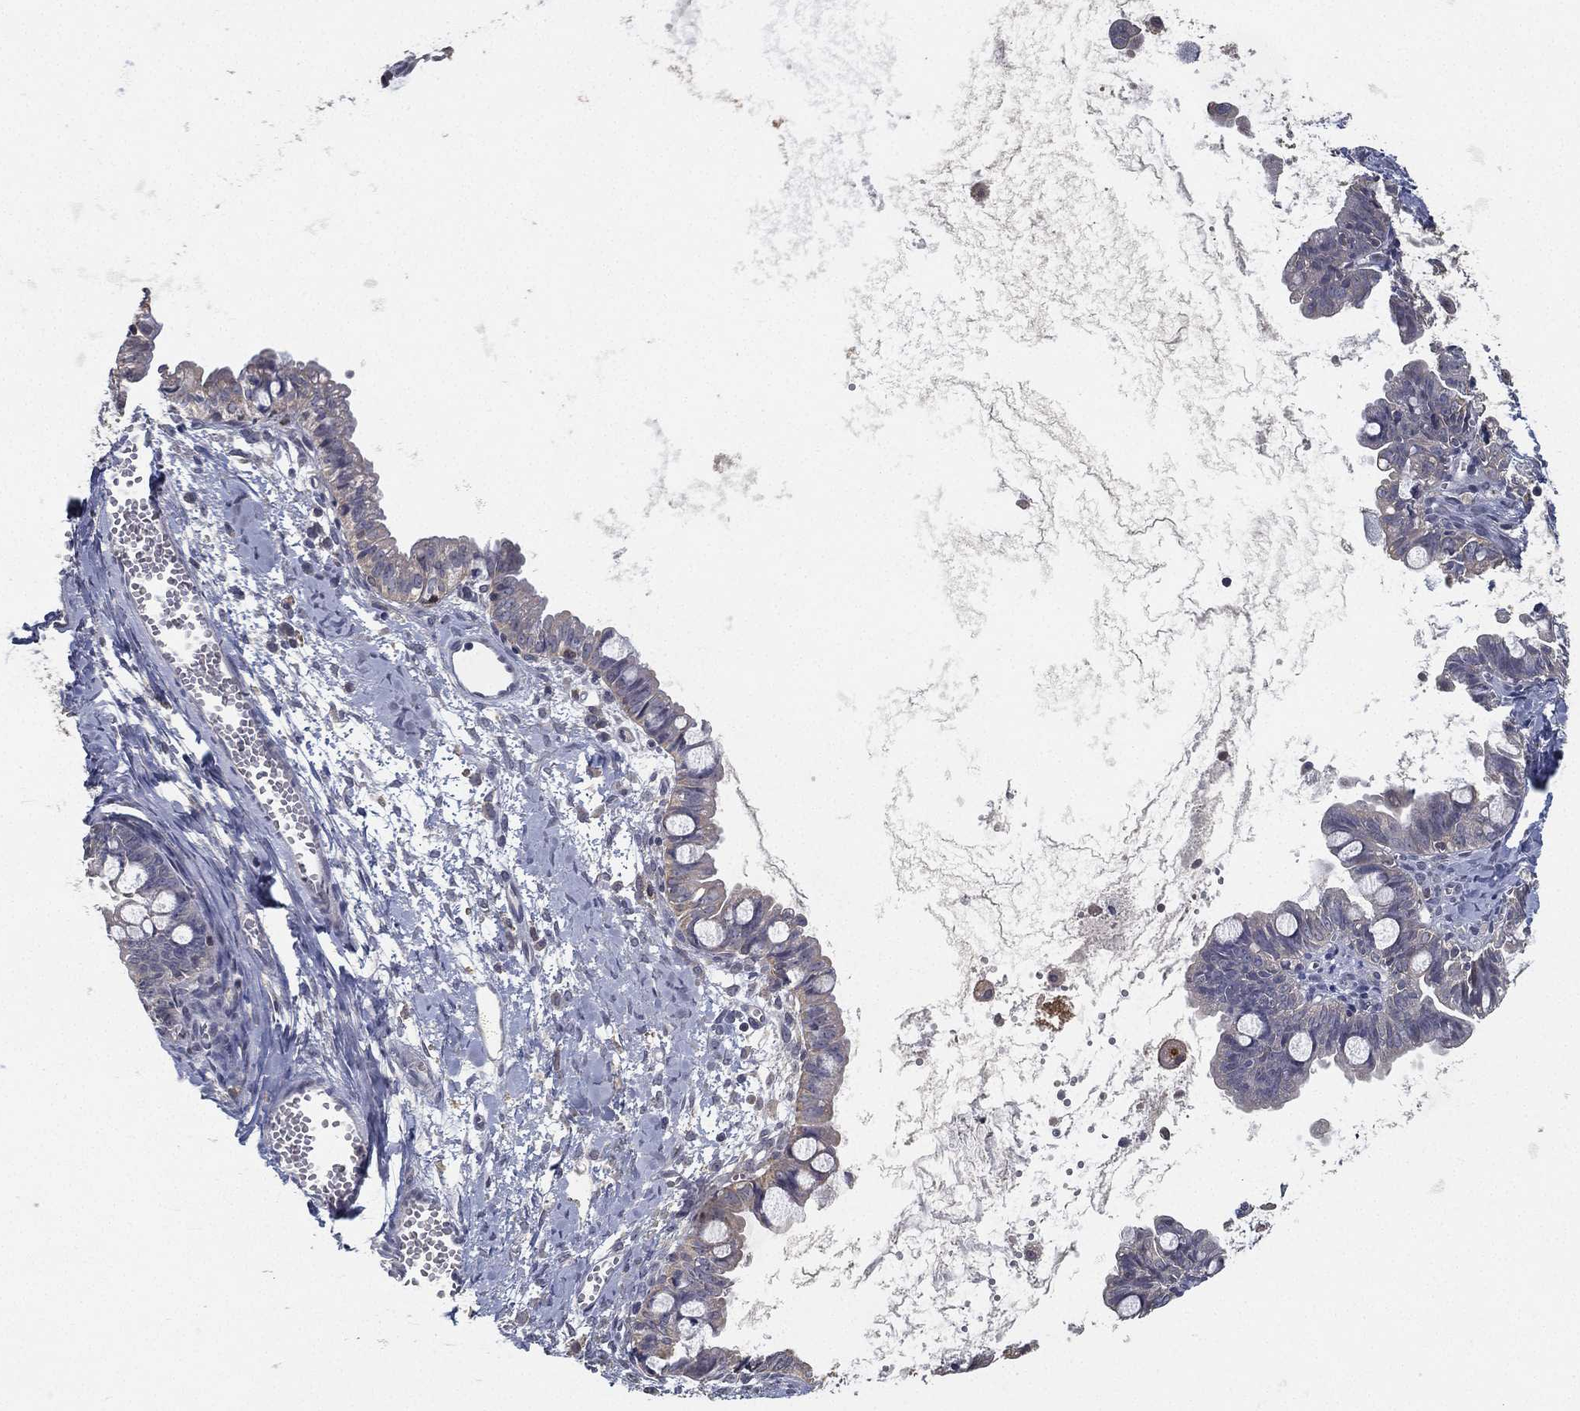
{"staining": {"intensity": "negative", "quantity": "none", "location": "none"}, "tissue": "ovarian cancer", "cell_type": "Tumor cells", "image_type": "cancer", "snomed": [{"axis": "morphology", "description": "Cystadenocarcinoma, mucinous, NOS"}, {"axis": "topography", "description": "Ovary"}], "caption": "Protein analysis of mucinous cystadenocarcinoma (ovarian) demonstrates no significant staining in tumor cells. The staining was performed using DAB (3,3'-diaminobenzidine) to visualize the protein expression in brown, while the nuclei were stained in blue with hematoxylin (Magnification: 20x).", "gene": "CFAP251", "patient": {"sex": "female", "age": 63}}